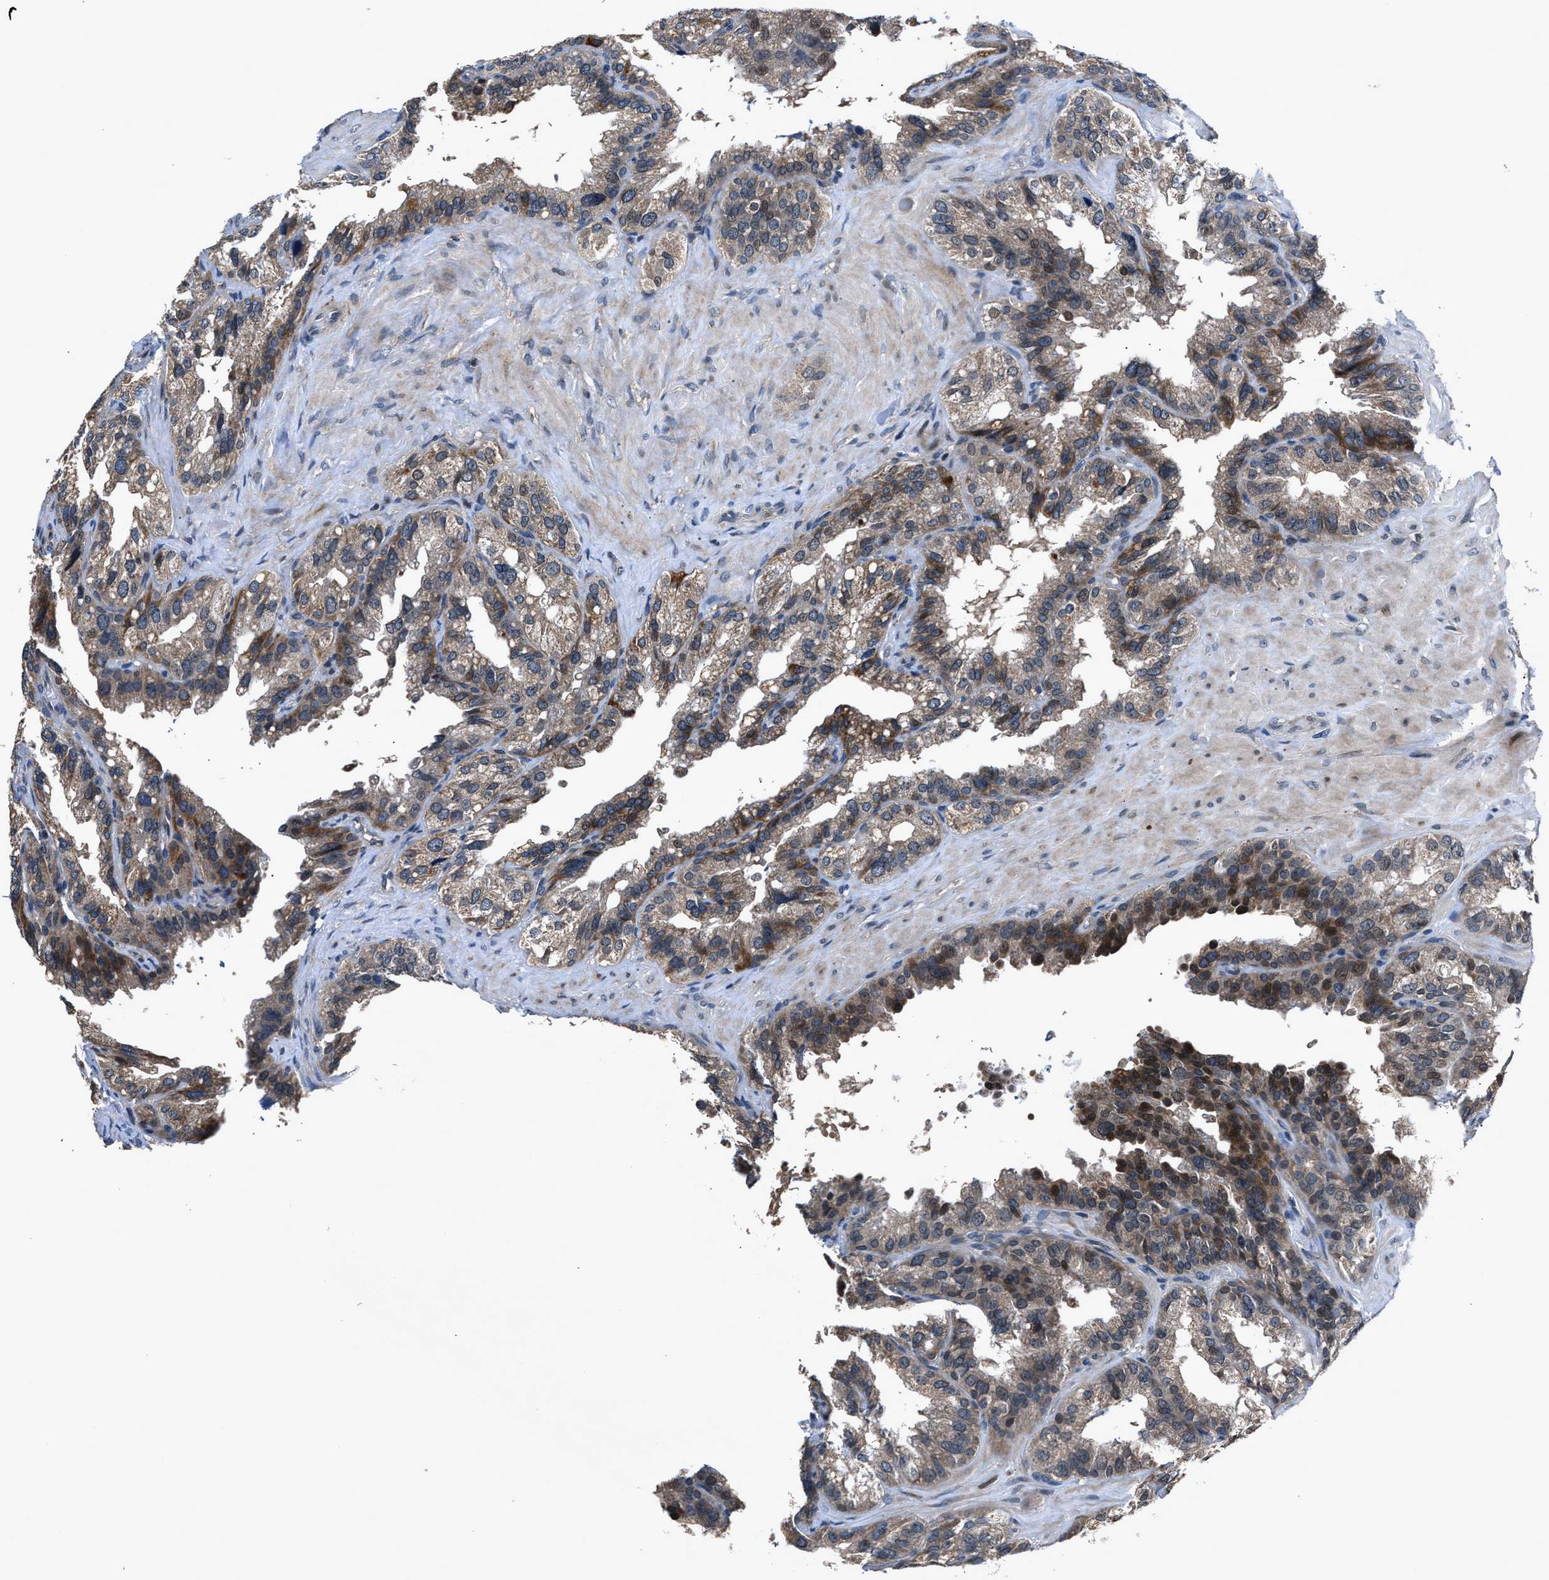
{"staining": {"intensity": "moderate", "quantity": "<25%", "location": "cytoplasmic/membranous,nuclear"}, "tissue": "seminal vesicle", "cell_type": "Glandular cells", "image_type": "normal", "snomed": [{"axis": "morphology", "description": "Normal tissue, NOS"}, {"axis": "topography", "description": "Seminal veicle"}], "caption": "Normal seminal vesicle was stained to show a protein in brown. There is low levels of moderate cytoplasmic/membranous,nuclear staining in approximately <25% of glandular cells.", "gene": "TNRC18", "patient": {"sex": "male", "age": 68}}